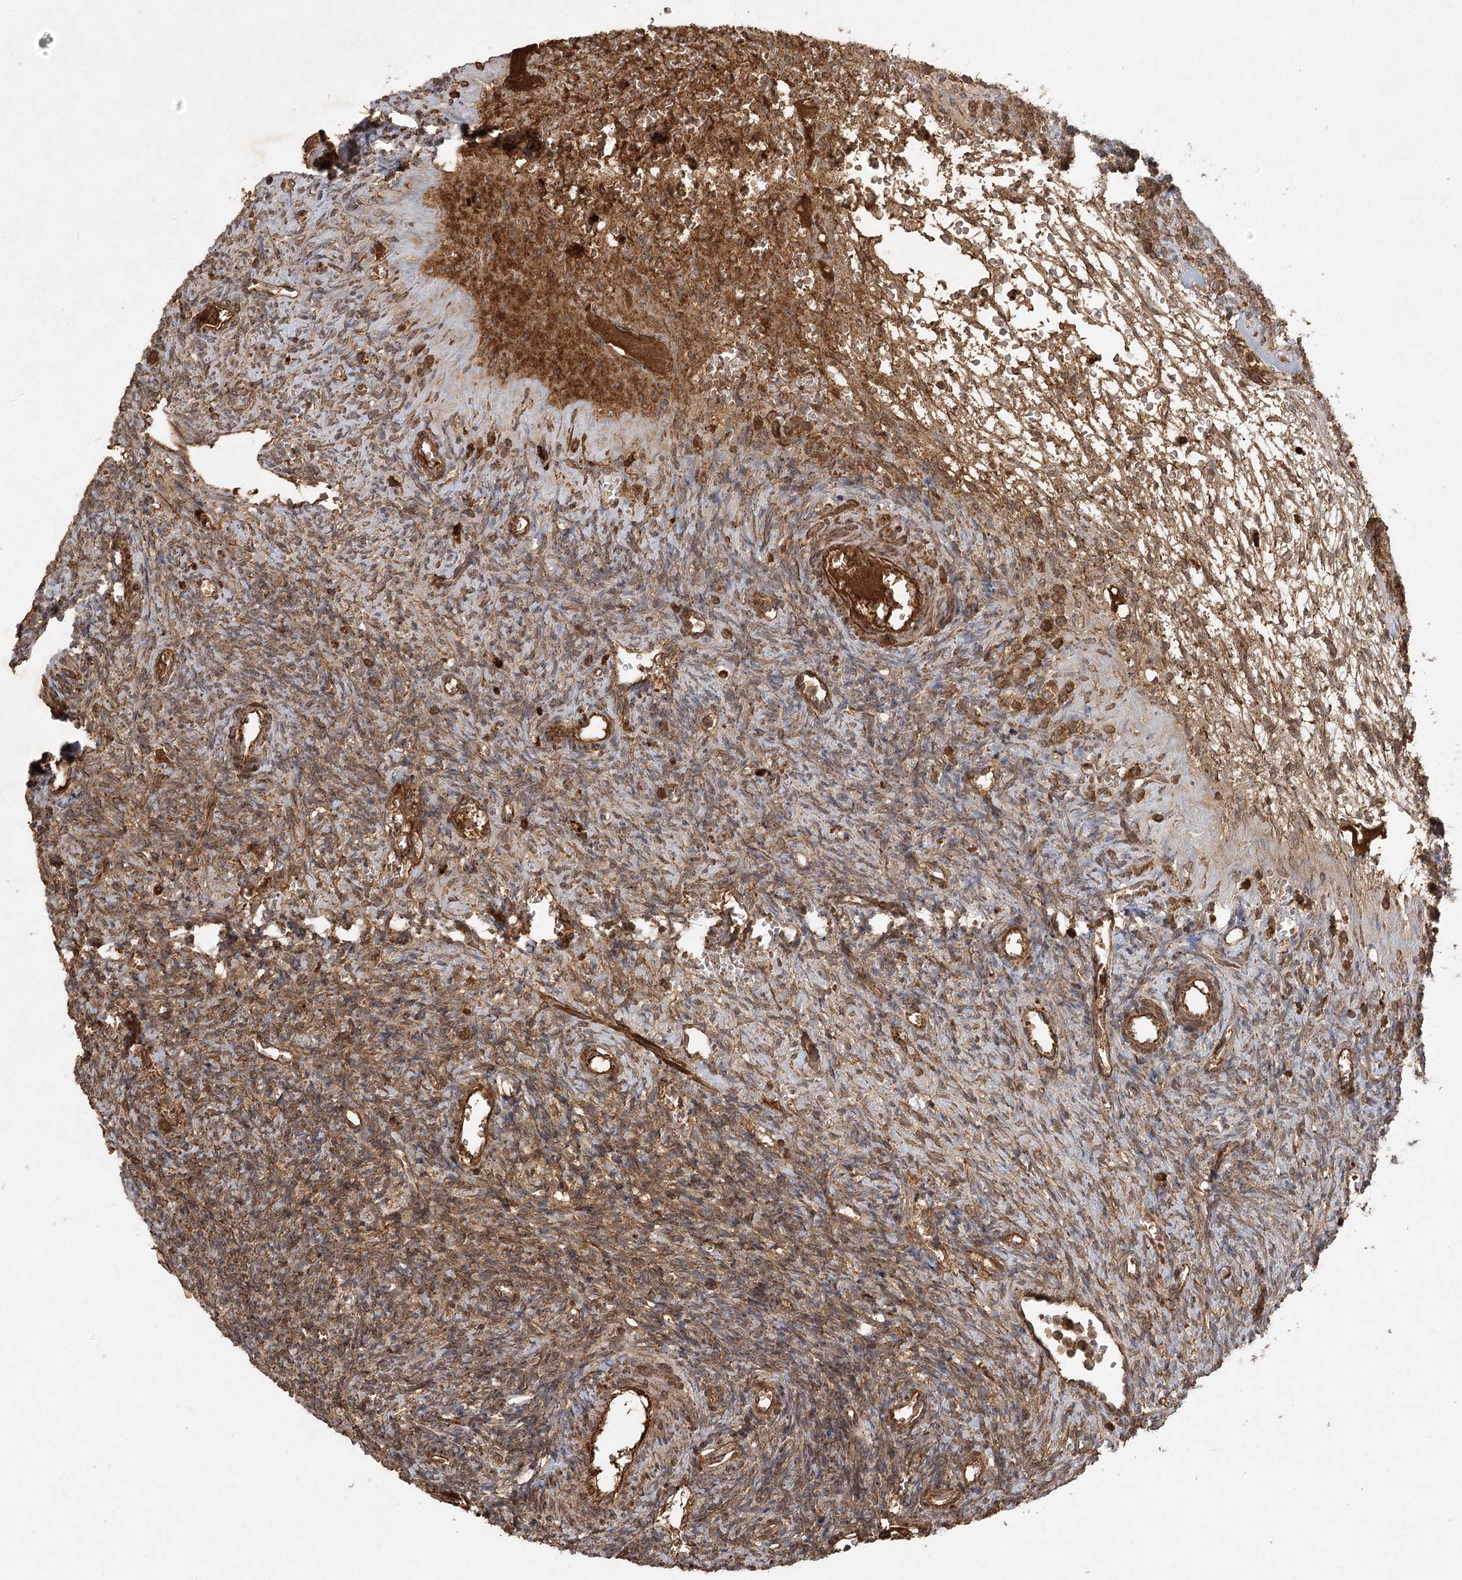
{"staining": {"intensity": "moderate", "quantity": "25%-75%", "location": "cytoplasmic/membranous"}, "tissue": "ovary", "cell_type": "Ovarian stroma cells", "image_type": "normal", "snomed": [{"axis": "morphology", "description": "Normal tissue, NOS"}, {"axis": "topography", "description": "Ovary"}], "caption": "The photomicrograph displays immunohistochemical staining of normal ovary. There is moderate cytoplasmic/membranous expression is present in approximately 25%-75% of ovarian stroma cells.", "gene": "ARL13A", "patient": {"sex": "female", "age": 39}}